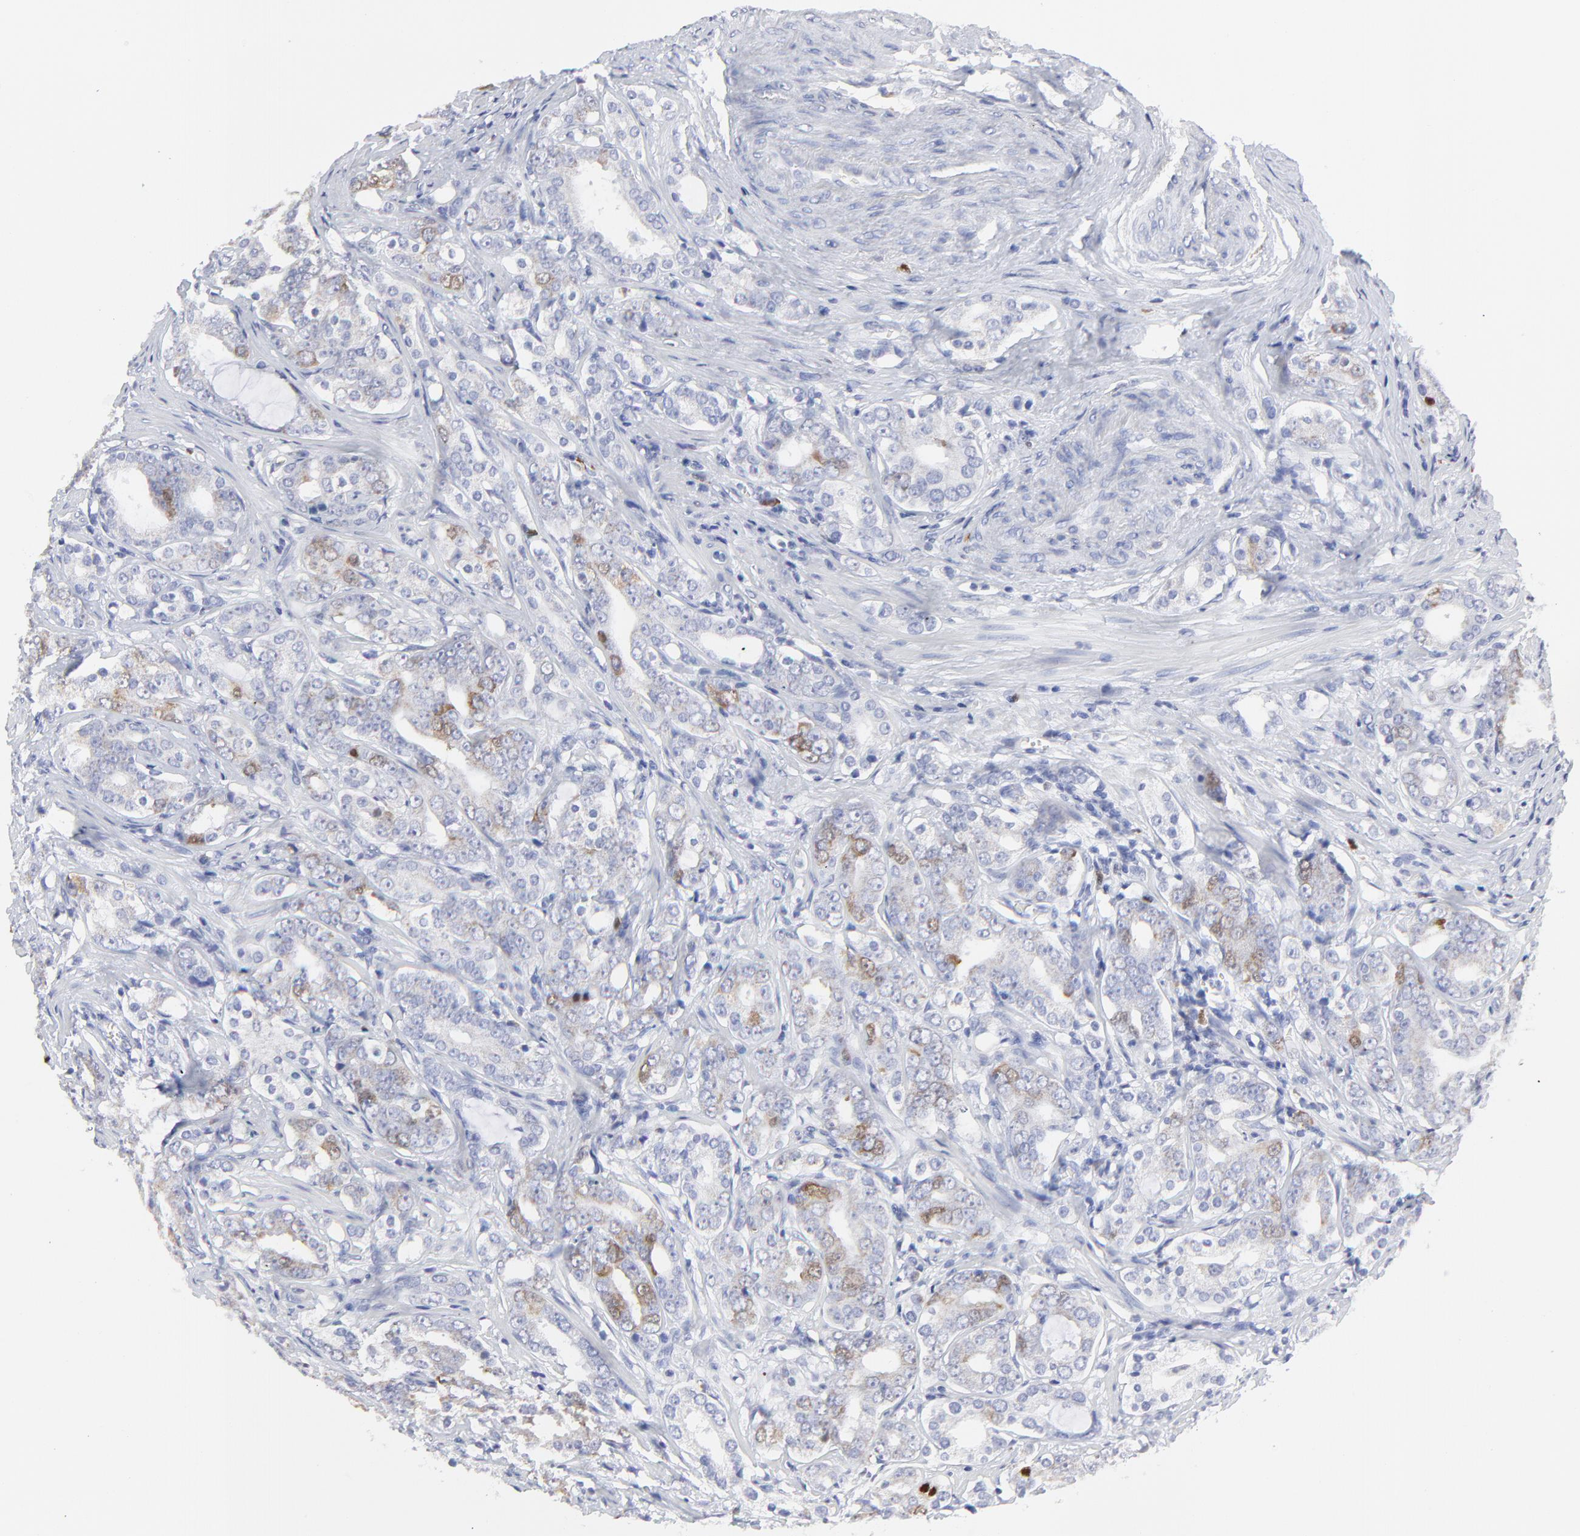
{"staining": {"intensity": "weak", "quantity": "<25%", "location": "cytoplasmic/membranous,nuclear"}, "tissue": "prostate cancer", "cell_type": "Tumor cells", "image_type": "cancer", "snomed": [{"axis": "morphology", "description": "Adenocarcinoma, Low grade"}, {"axis": "topography", "description": "Prostate"}], "caption": "DAB (3,3'-diaminobenzidine) immunohistochemical staining of human low-grade adenocarcinoma (prostate) displays no significant positivity in tumor cells. The staining was performed using DAB to visualize the protein expression in brown, while the nuclei were stained in blue with hematoxylin (Magnification: 20x).", "gene": "NCAPH", "patient": {"sex": "male", "age": 59}}